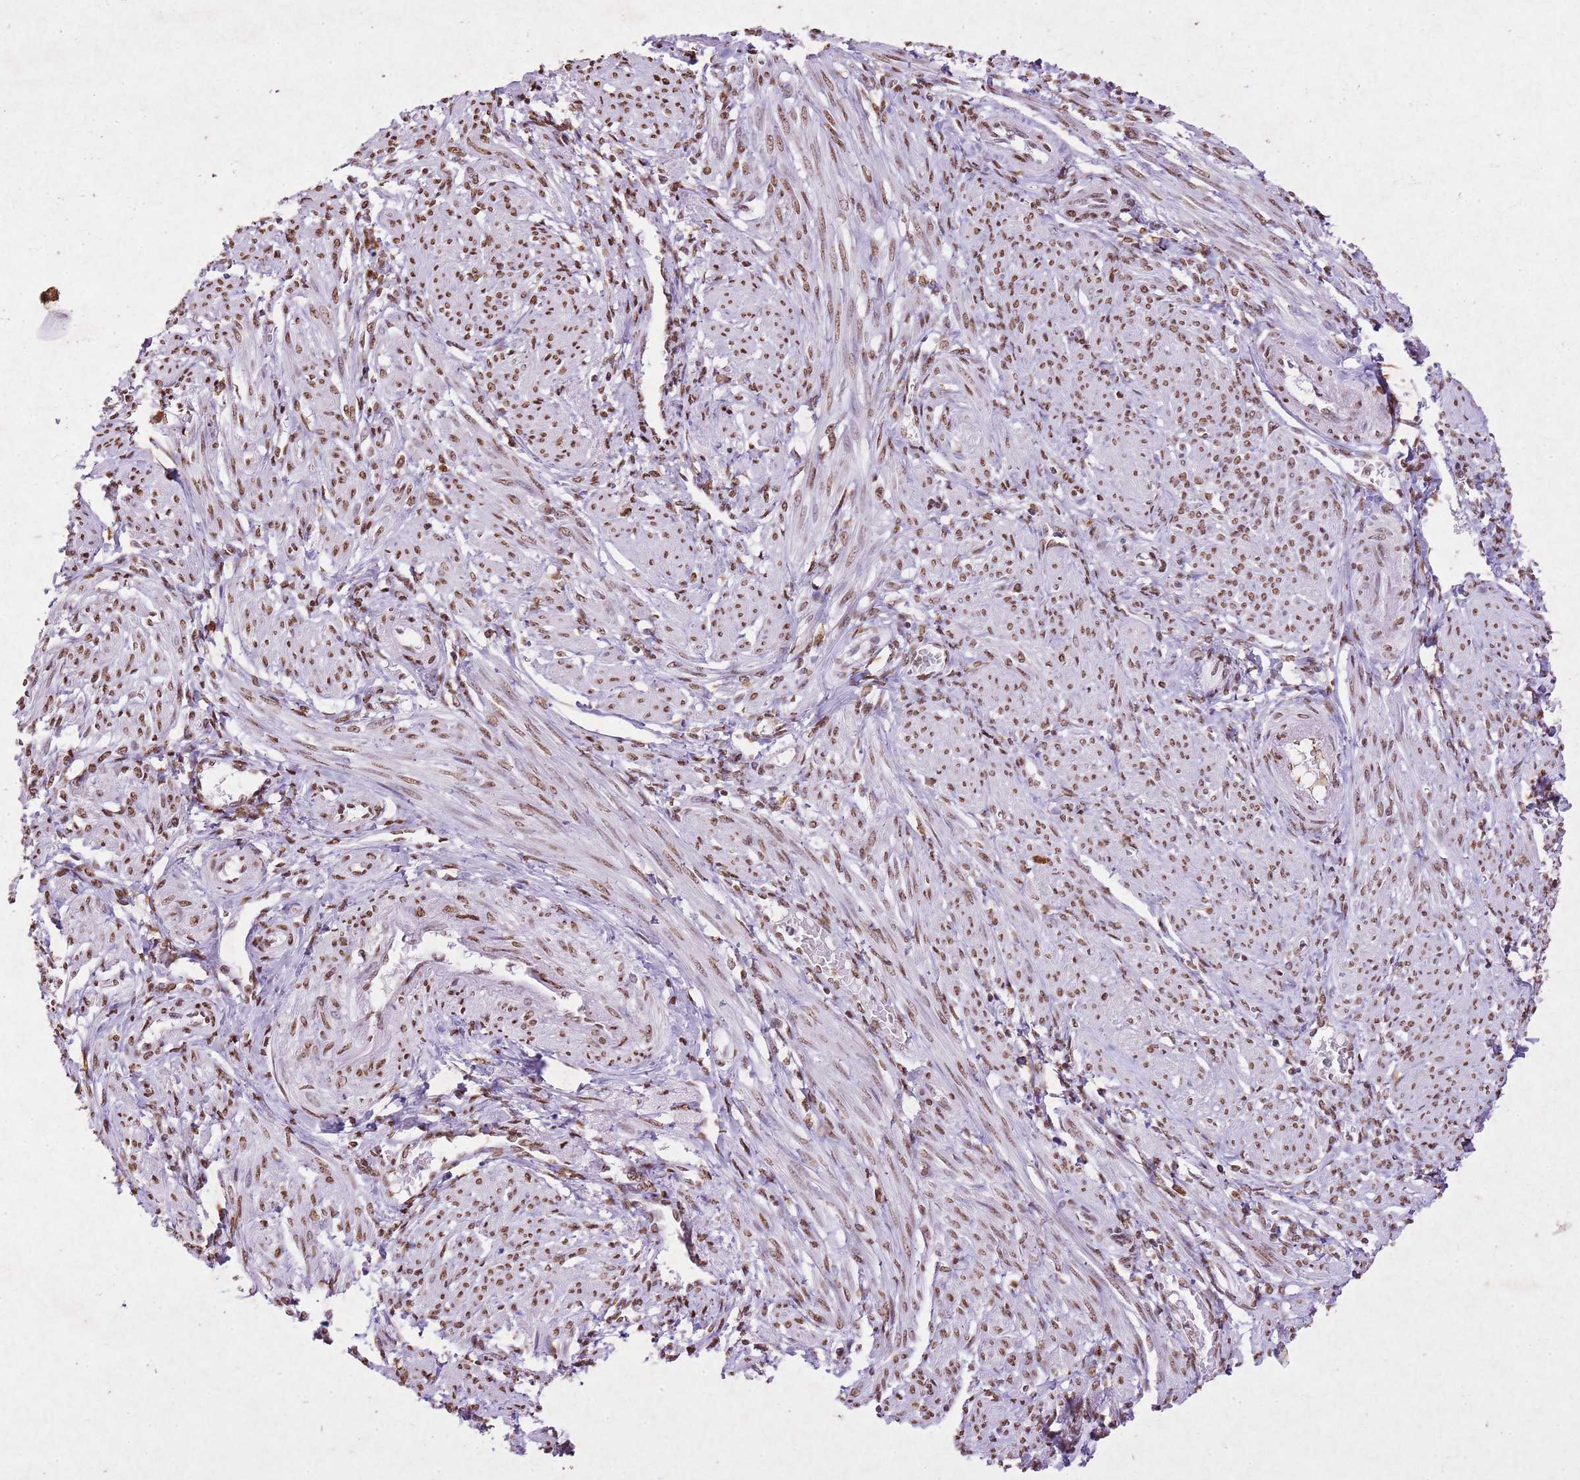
{"staining": {"intensity": "moderate", "quantity": ">75%", "location": "nuclear"}, "tissue": "smooth muscle", "cell_type": "Smooth muscle cells", "image_type": "normal", "snomed": [{"axis": "morphology", "description": "Normal tissue, NOS"}, {"axis": "topography", "description": "Smooth muscle"}], "caption": "Moderate nuclear staining is seen in about >75% of smooth muscle cells in normal smooth muscle. (IHC, brightfield microscopy, high magnification).", "gene": "BMAL1", "patient": {"sex": "female", "age": 39}}